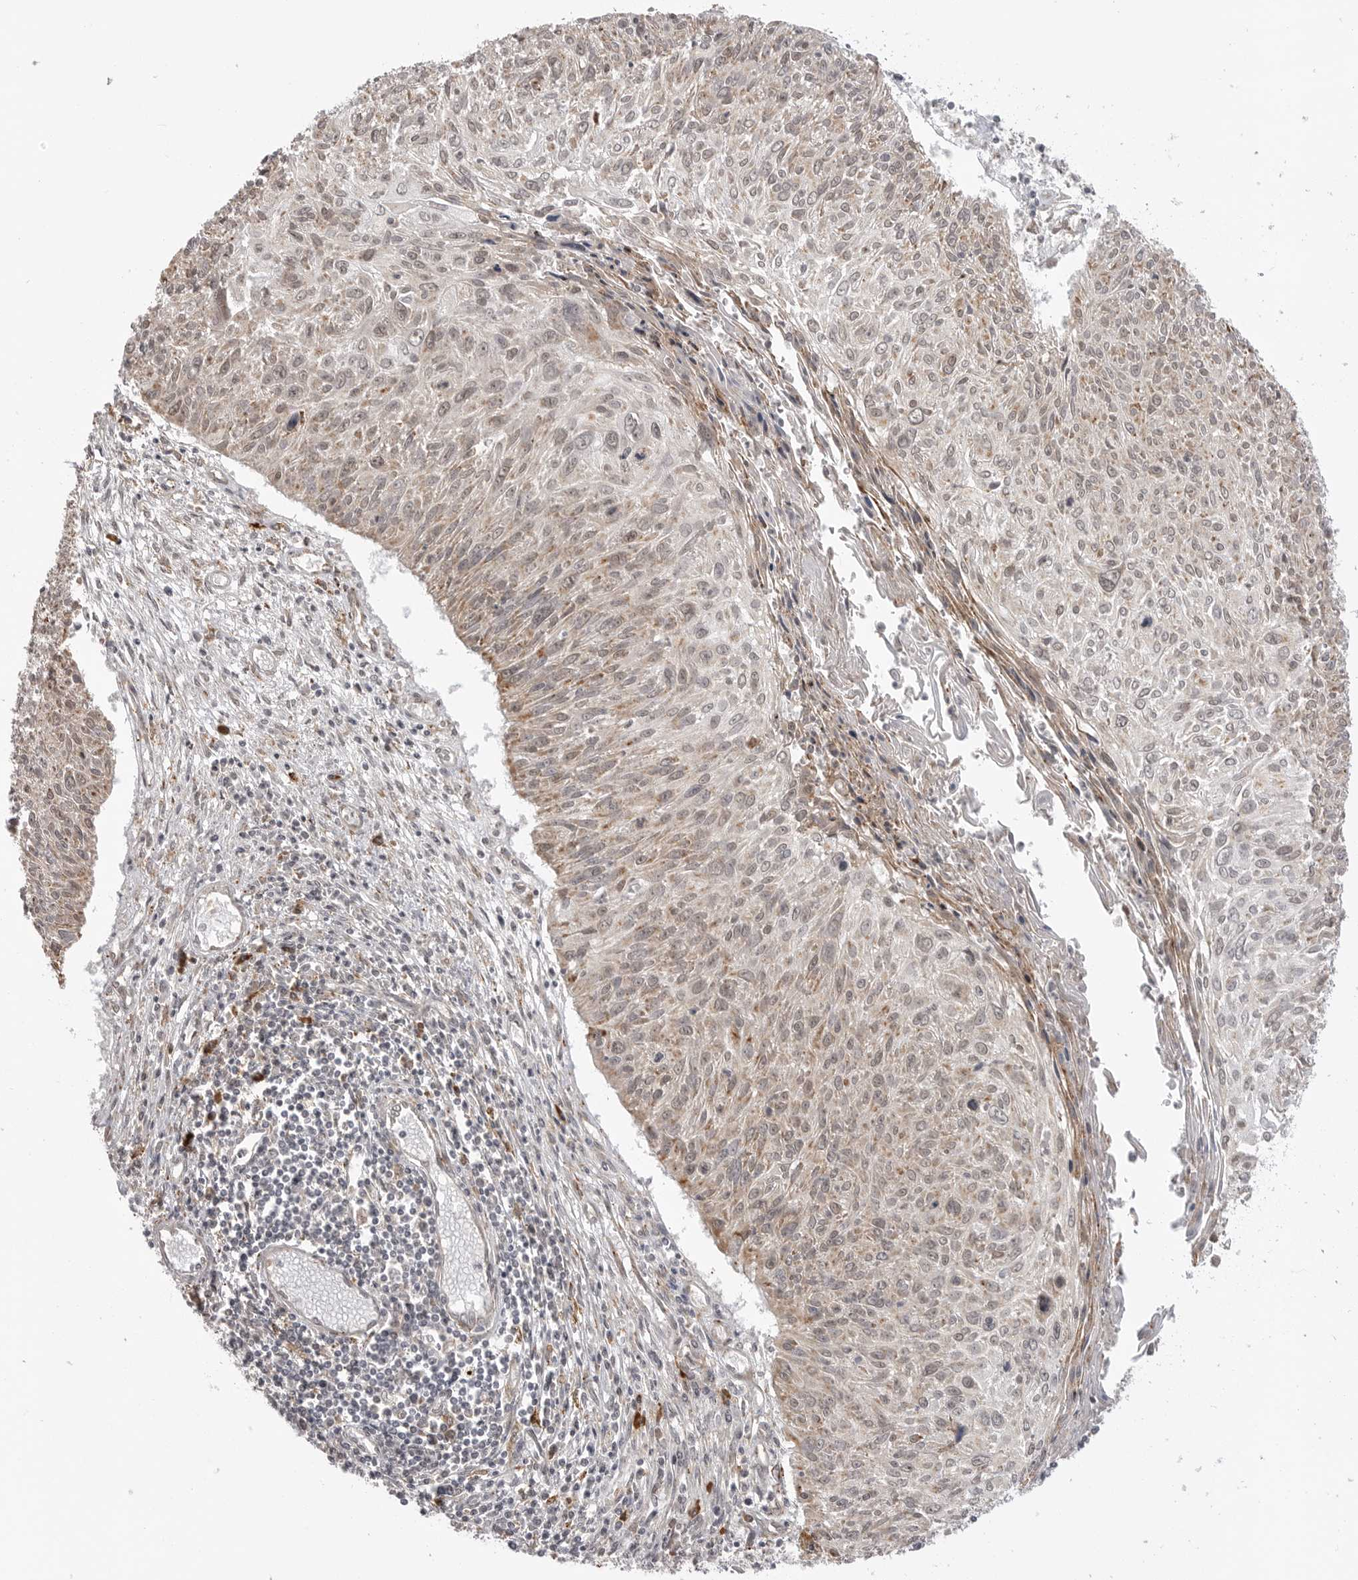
{"staining": {"intensity": "weak", "quantity": "25%-75%", "location": "cytoplasmic/membranous"}, "tissue": "cervical cancer", "cell_type": "Tumor cells", "image_type": "cancer", "snomed": [{"axis": "morphology", "description": "Squamous cell carcinoma, NOS"}, {"axis": "topography", "description": "Cervix"}], "caption": "The immunohistochemical stain shows weak cytoplasmic/membranous staining in tumor cells of cervical cancer tissue. The staining is performed using DAB (3,3'-diaminobenzidine) brown chromogen to label protein expression. The nuclei are counter-stained blue using hematoxylin.", "gene": "KALRN", "patient": {"sex": "female", "age": 51}}